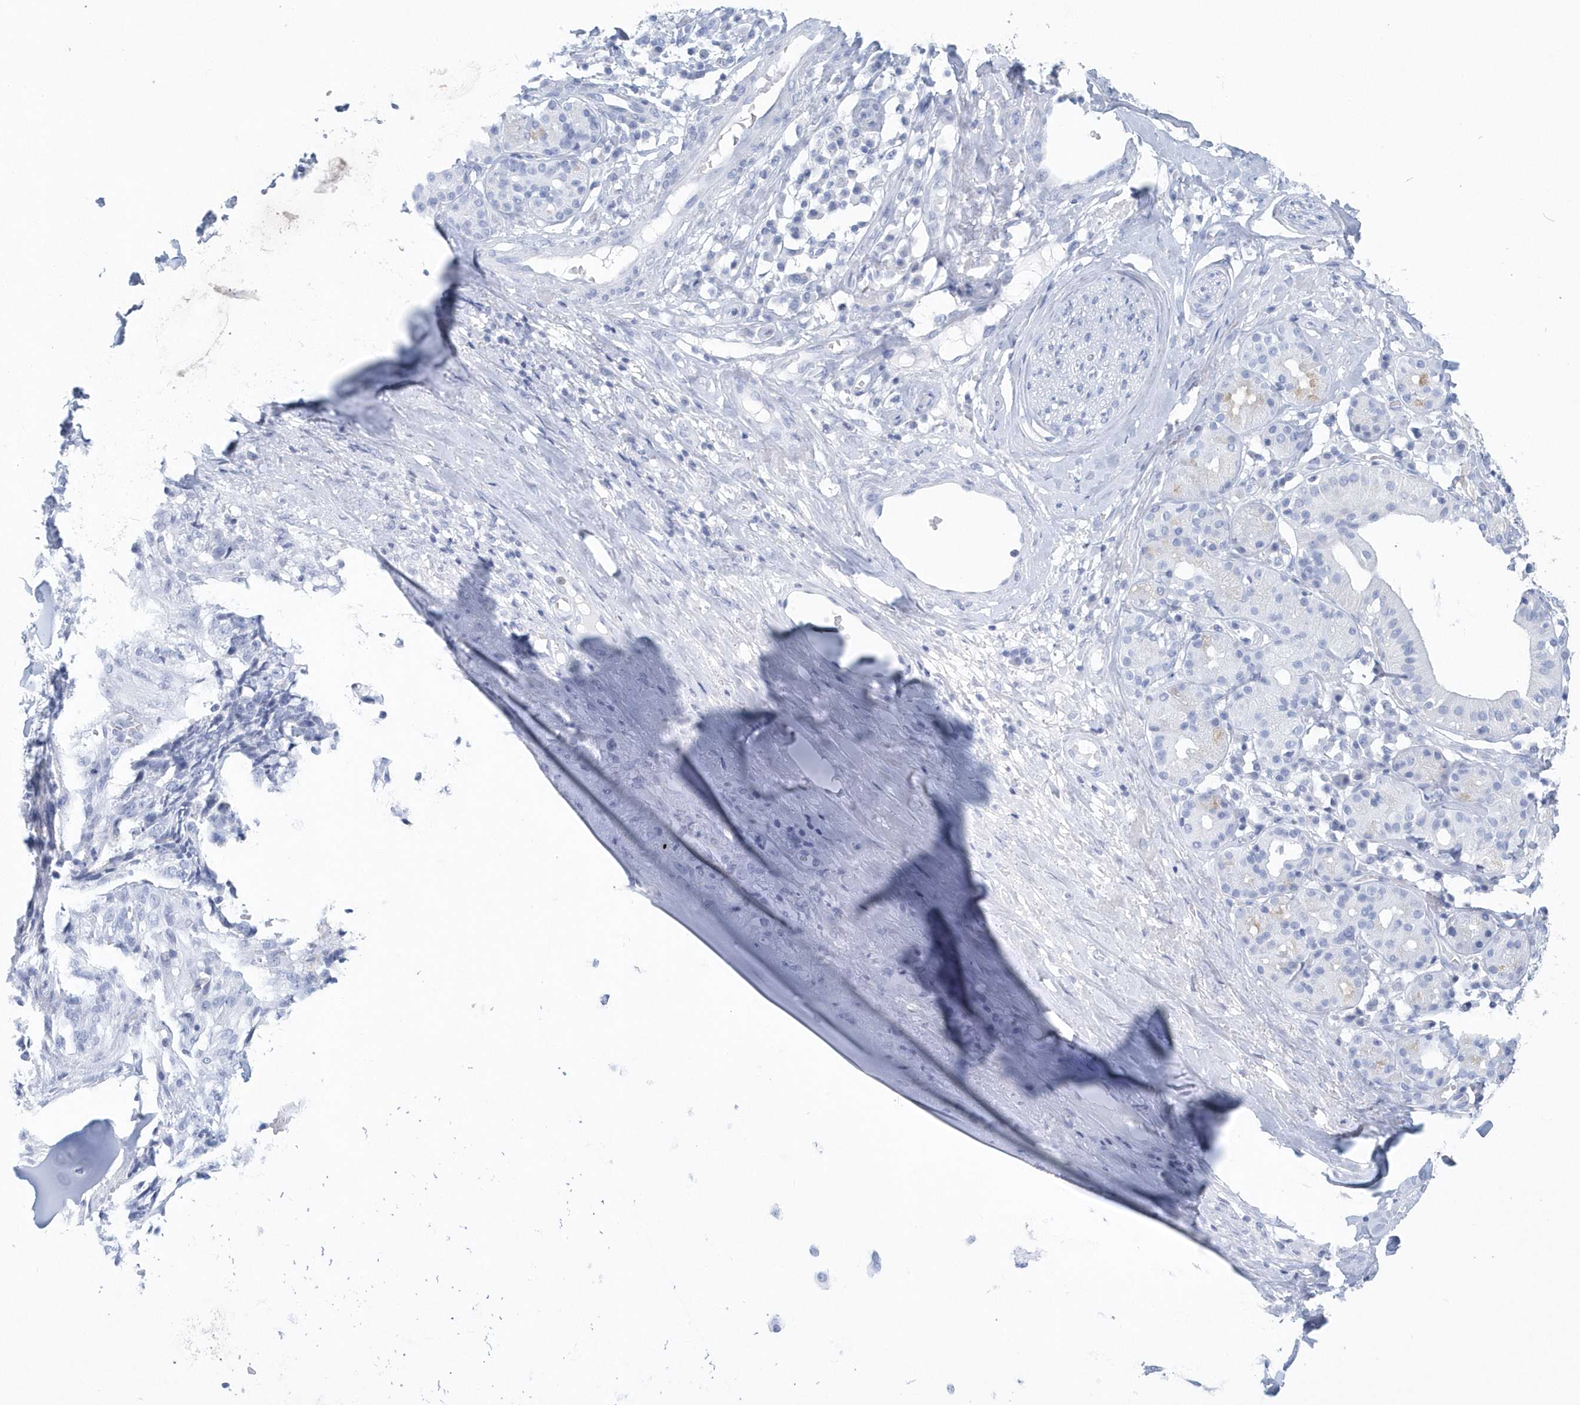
{"staining": {"intensity": "negative", "quantity": "none", "location": "none"}, "tissue": "adipose tissue", "cell_type": "Adipocytes", "image_type": "normal", "snomed": [{"axis": "morphology", "description": "Normal tissue, NOS"}, {"axis": "morphology", "description": "Basal cell carcinoma"}, {"axis": "topography", "description": "Cartilage tissue"}, {"axis": "topography", "description": "Nasopharynx"}, {"axis": "topography", "description": "Oral tissue"}], "caption": "High power microscopy micrograph of an IHC photomicrograph of unremarkable adipose tissue, revealing no significant expression in adipocytes.", "gene": "PTPRO", "patient": {"sex": "female", "age": 77}}